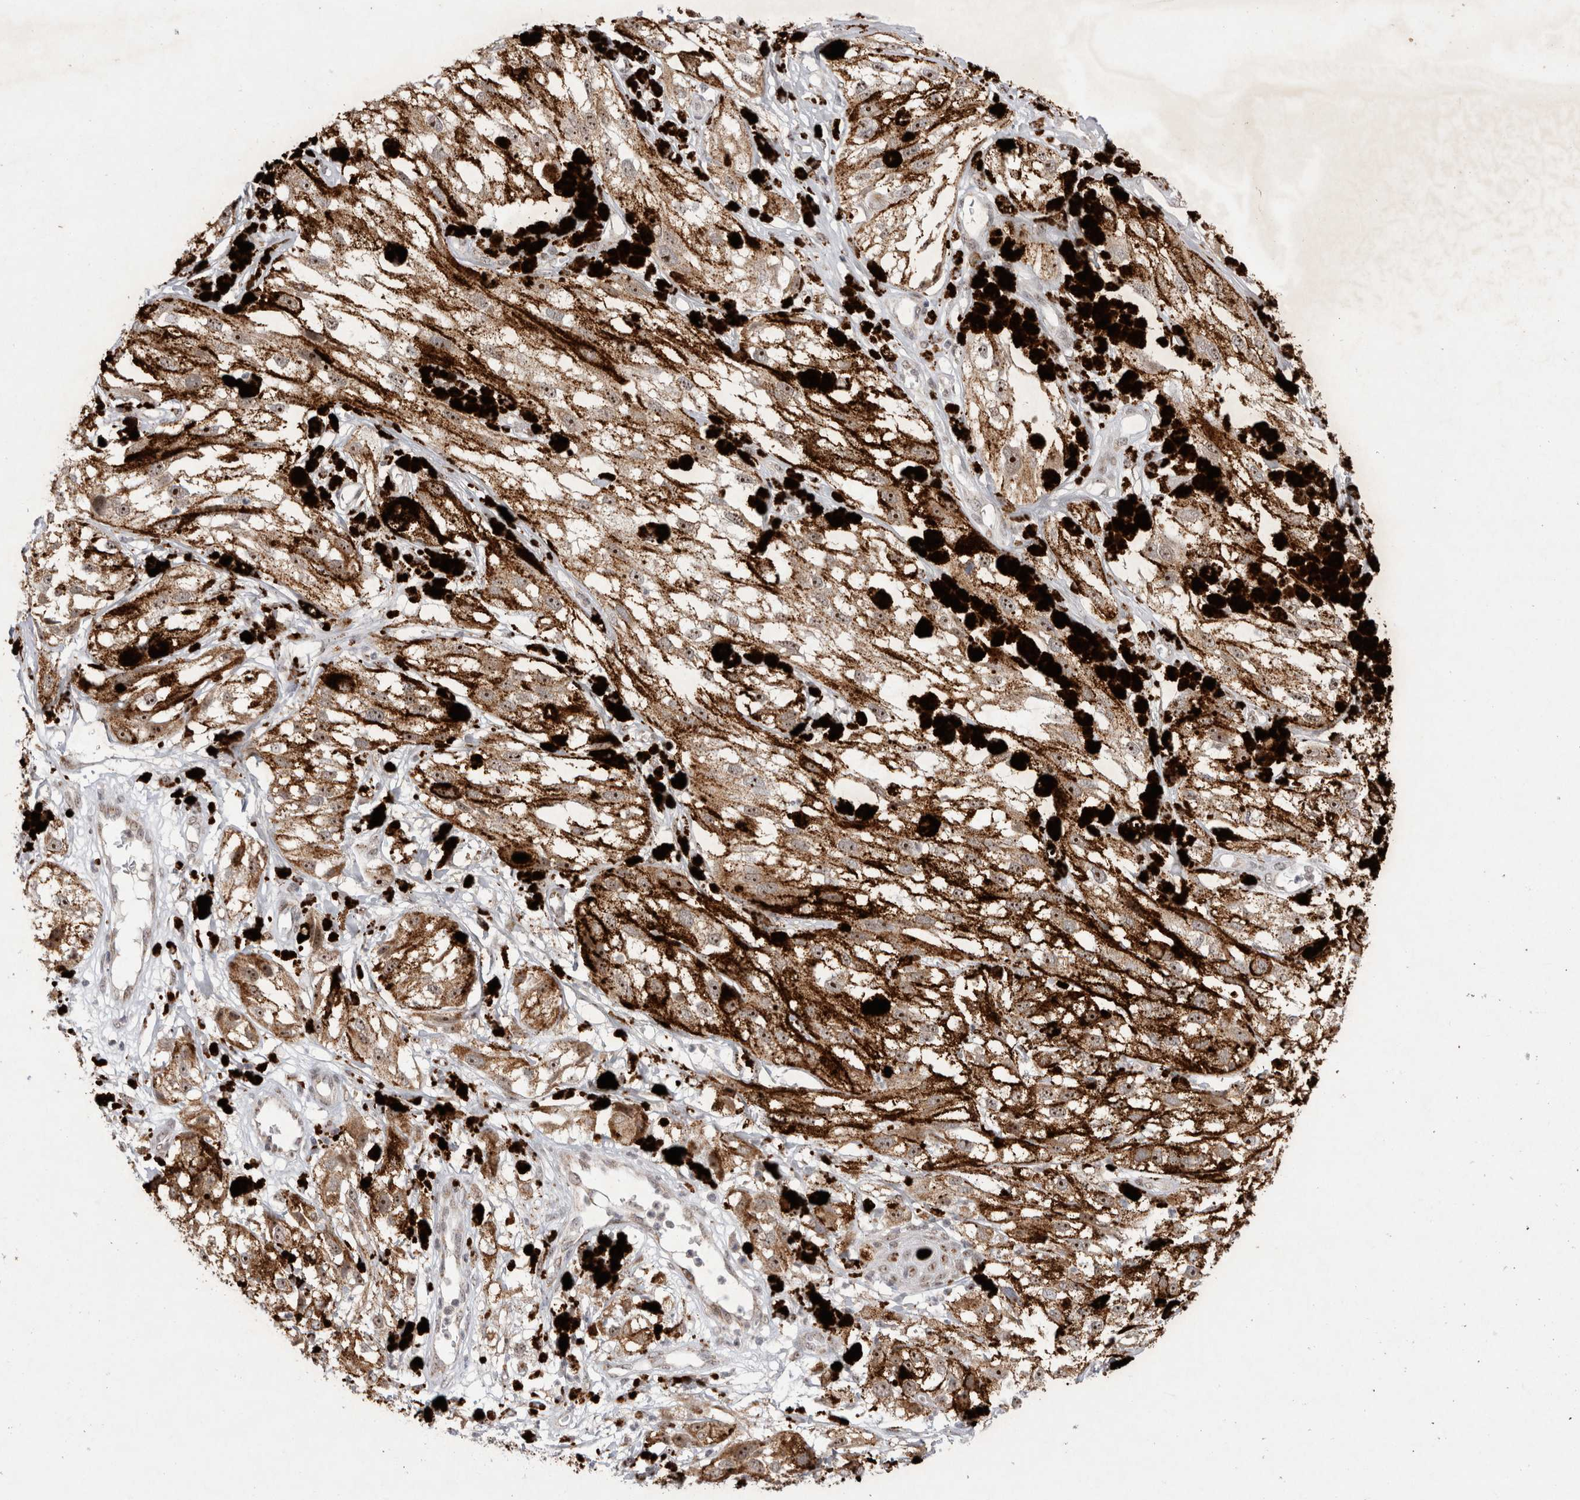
{"staining": {"intensity": "moderate", "quantity": ">75%", "location": "cytoplasmic/membranous,nuclear"}, "tissue": "melanoma", "cell_type": "Tumor cells", "image_type": "cancer", "snomed": [{"axis": "morphology", "description": "Malignant melanoma, NOS"}, {"axis": "topography", "description": "Skin"}], "caption": "Immunohistochemistry (IHC) (DAB) staining of malignant melanoma displays moderate cytoplasmic/membranous and nuclear protein staining in about >75% of tumor cells. The staining was performed using DAB (3,3'-diaminobenzidine) to visualize the protein expression in brown, while the nuclei were stained in blue with hematoxylin (Magnification: 20x).", "gene": "MRPL37", "patient": {"sex": "male", "age": 88}}